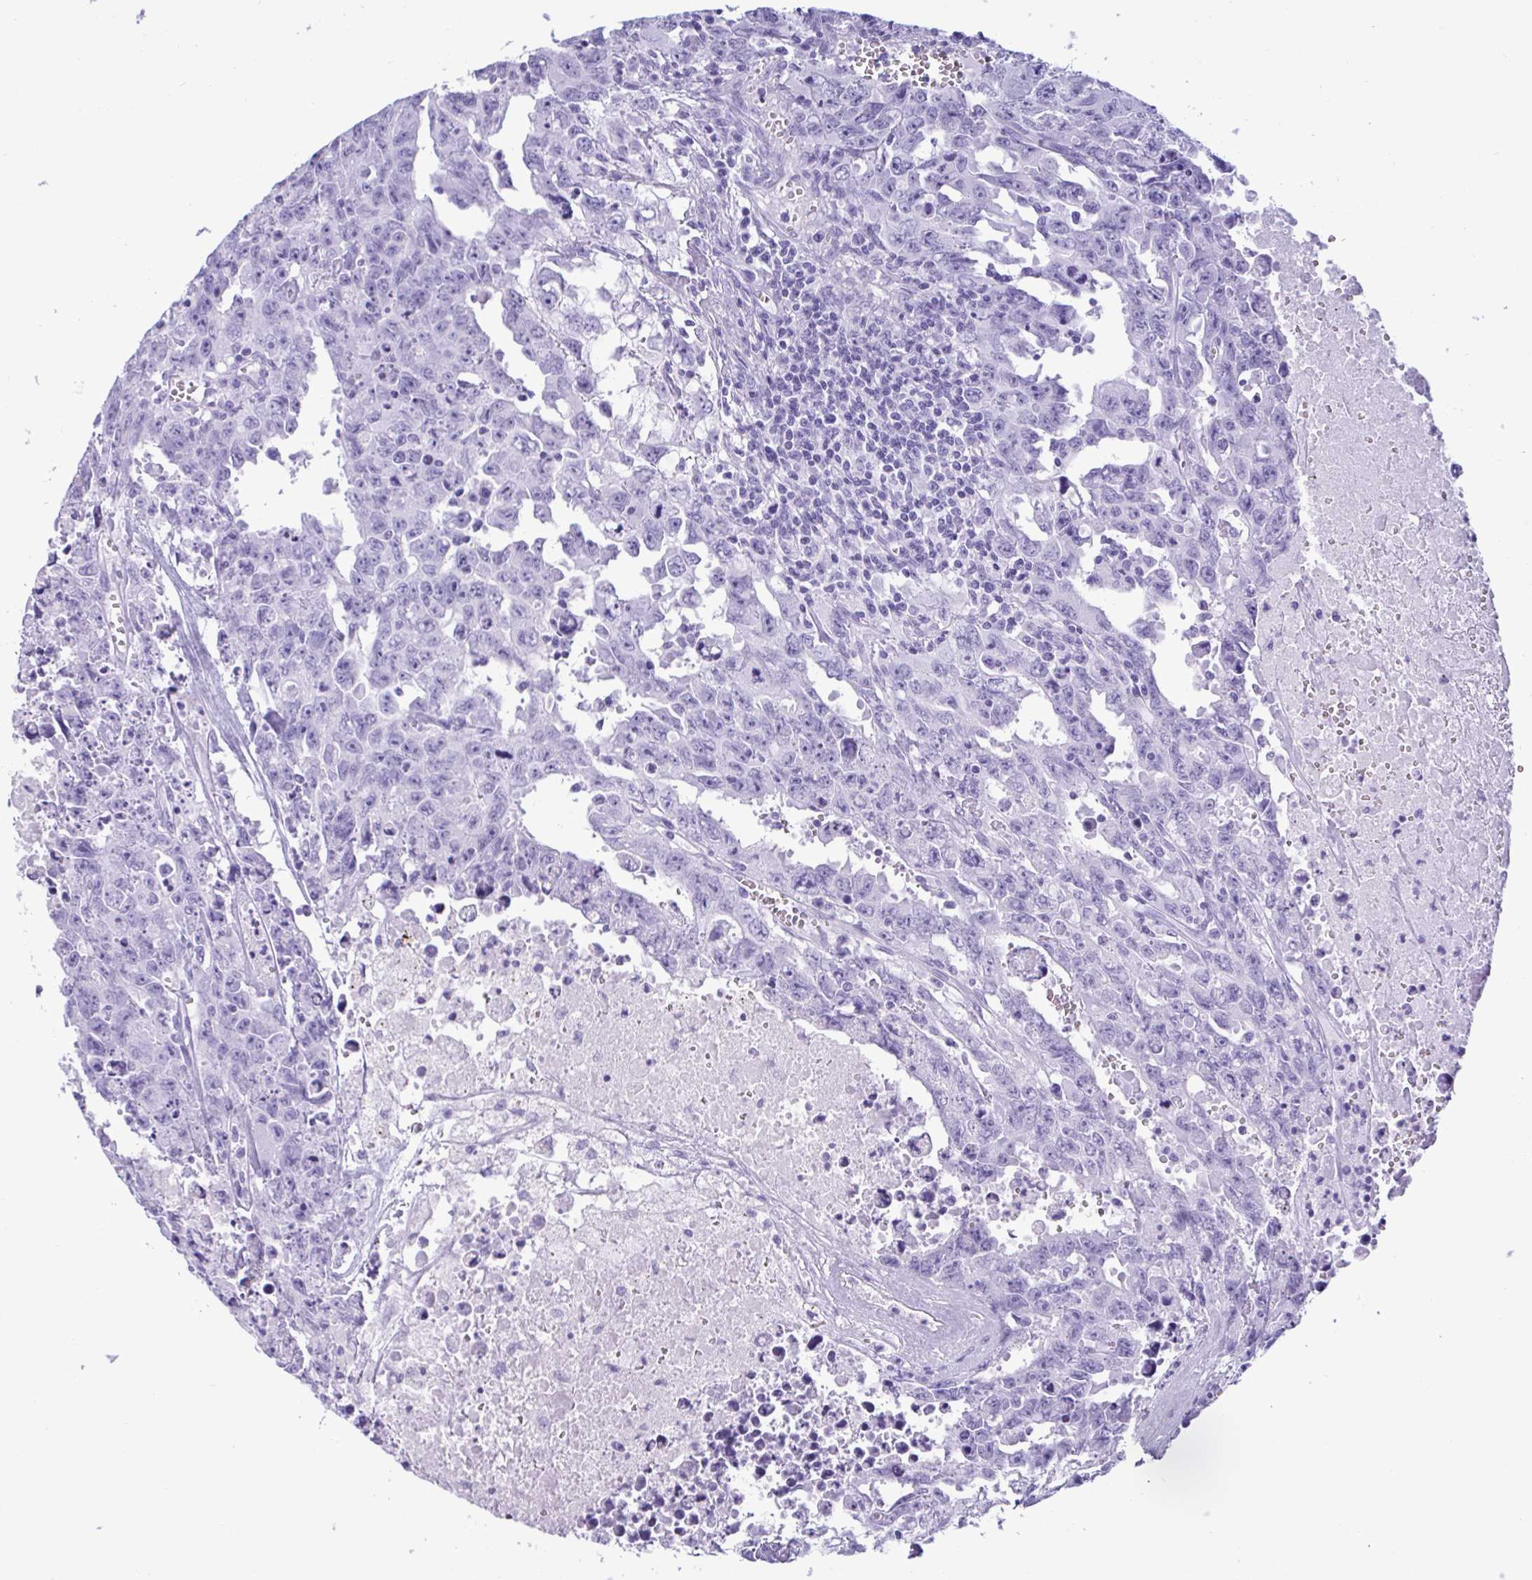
{"staining": {"intensity": "negative", "quantity": "none", "location": "none"}, "tissue": "testis cancer", "cell_type": "Tumor cells", "image_type": "cancer", "snomed": [{"axis": "morphology", "description": "Carcinoma, Embryonal, NOS"}, {"axis": "topography", "description": "Testis"}], "caption": "This image is of testis cancer stained with immunohistochemistry to label a protein in brown with the nuclei are counter-stained blue. There is no expression in tumor cells.", "gene": "MRGPRG", "patient": {"sex": "male", "age": 24}}